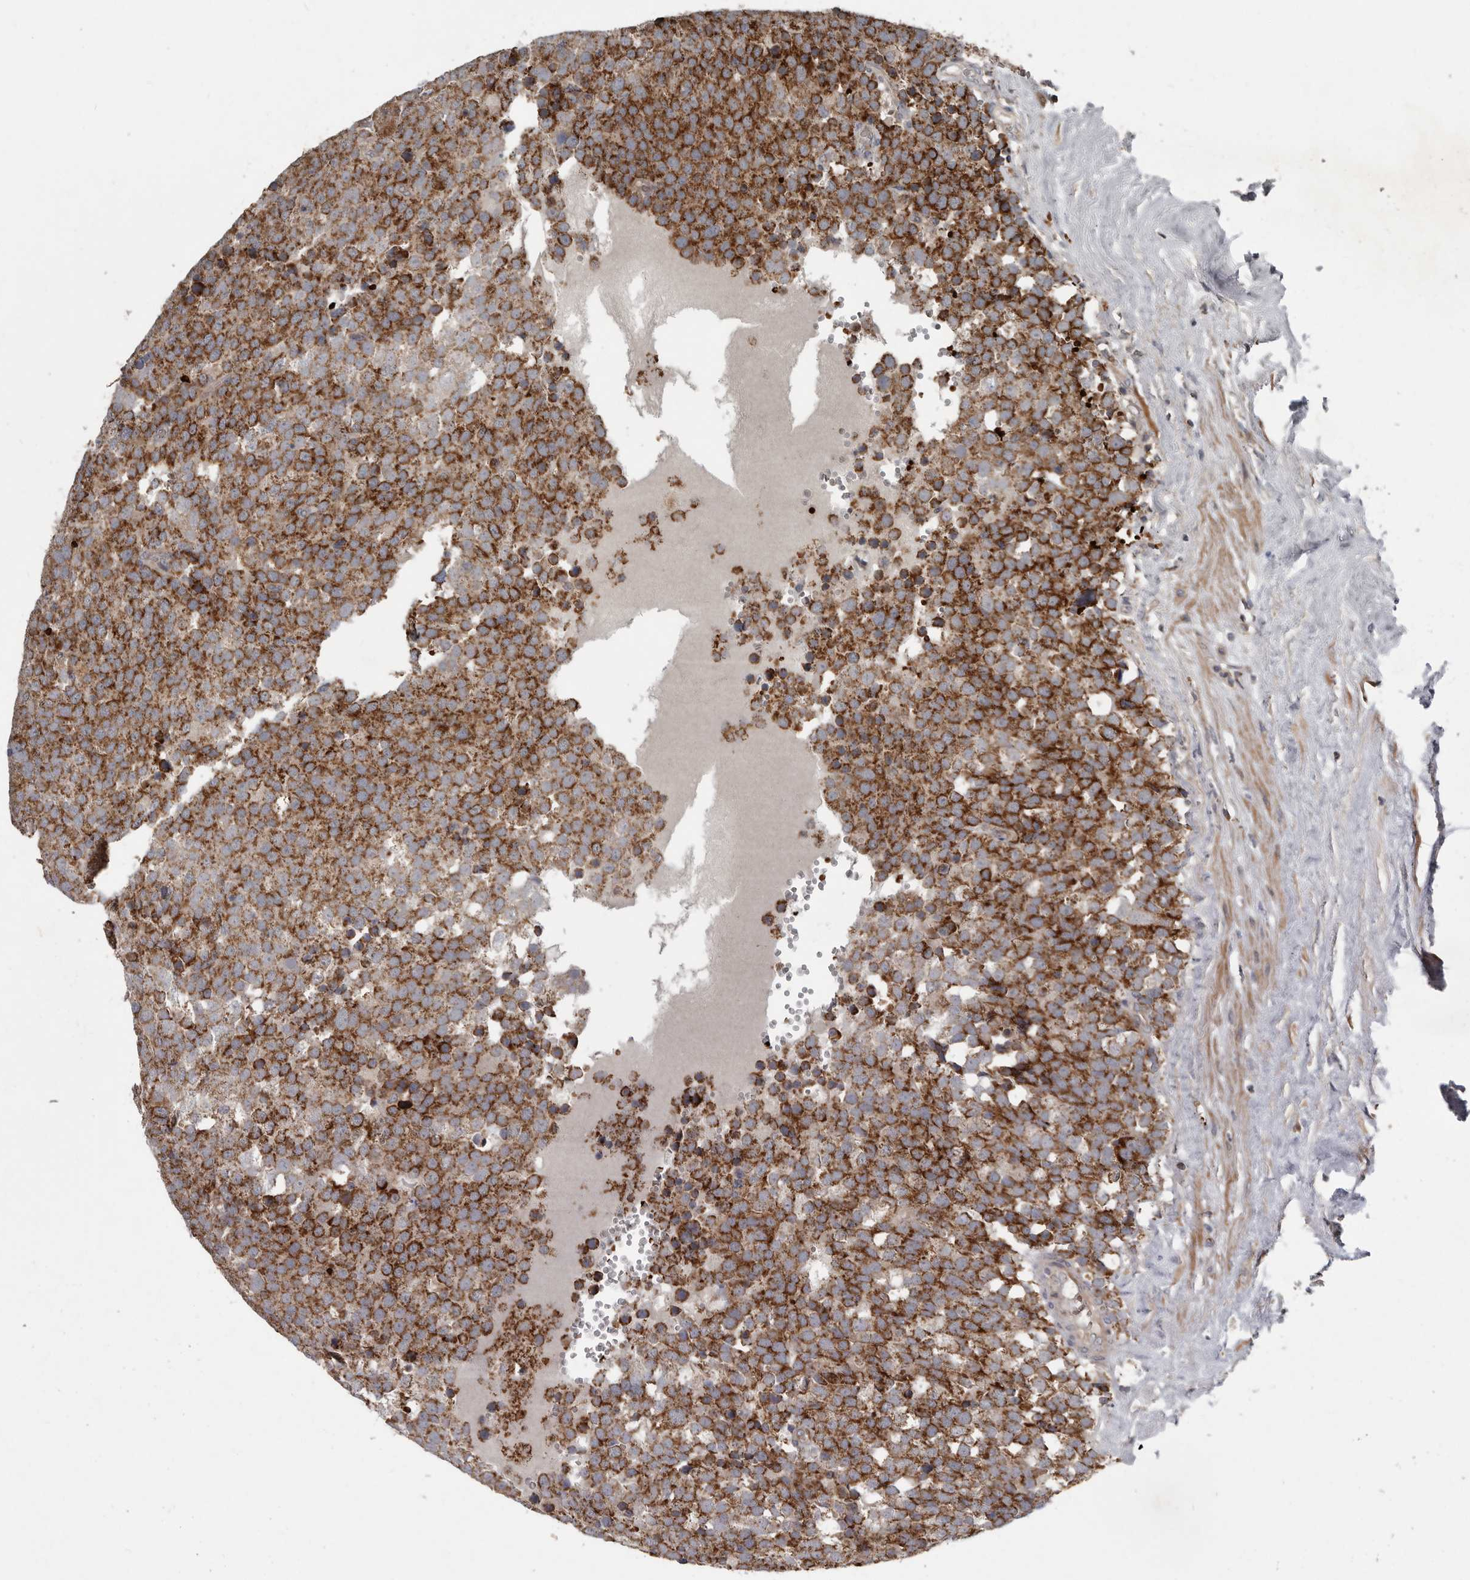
{"staining": {"intensity": "strong", "quantity": ">75%", "location": "cytoplasmic/membranous"}, "tissue": "testis cancer", "cell_type": "Tumor cells", "image_type": "cancer", "snomed": [{"axis": "morphology", "description": "Seminoma, NOS"}, {"axis": "topography", "description": "Testis"}], "caption": "Seminoma (testis) stained for a protein reveals strong cytoplasmic/membranous positivity in tumor cells. The staining was performed using DAB (3,3'-diaminobenzidine), with brown indicating positive protein expression. Nuclei are stained blue with hematoxylin.", "gene": "FBXO31", "patient": {"sex": "male", "age": 71}}